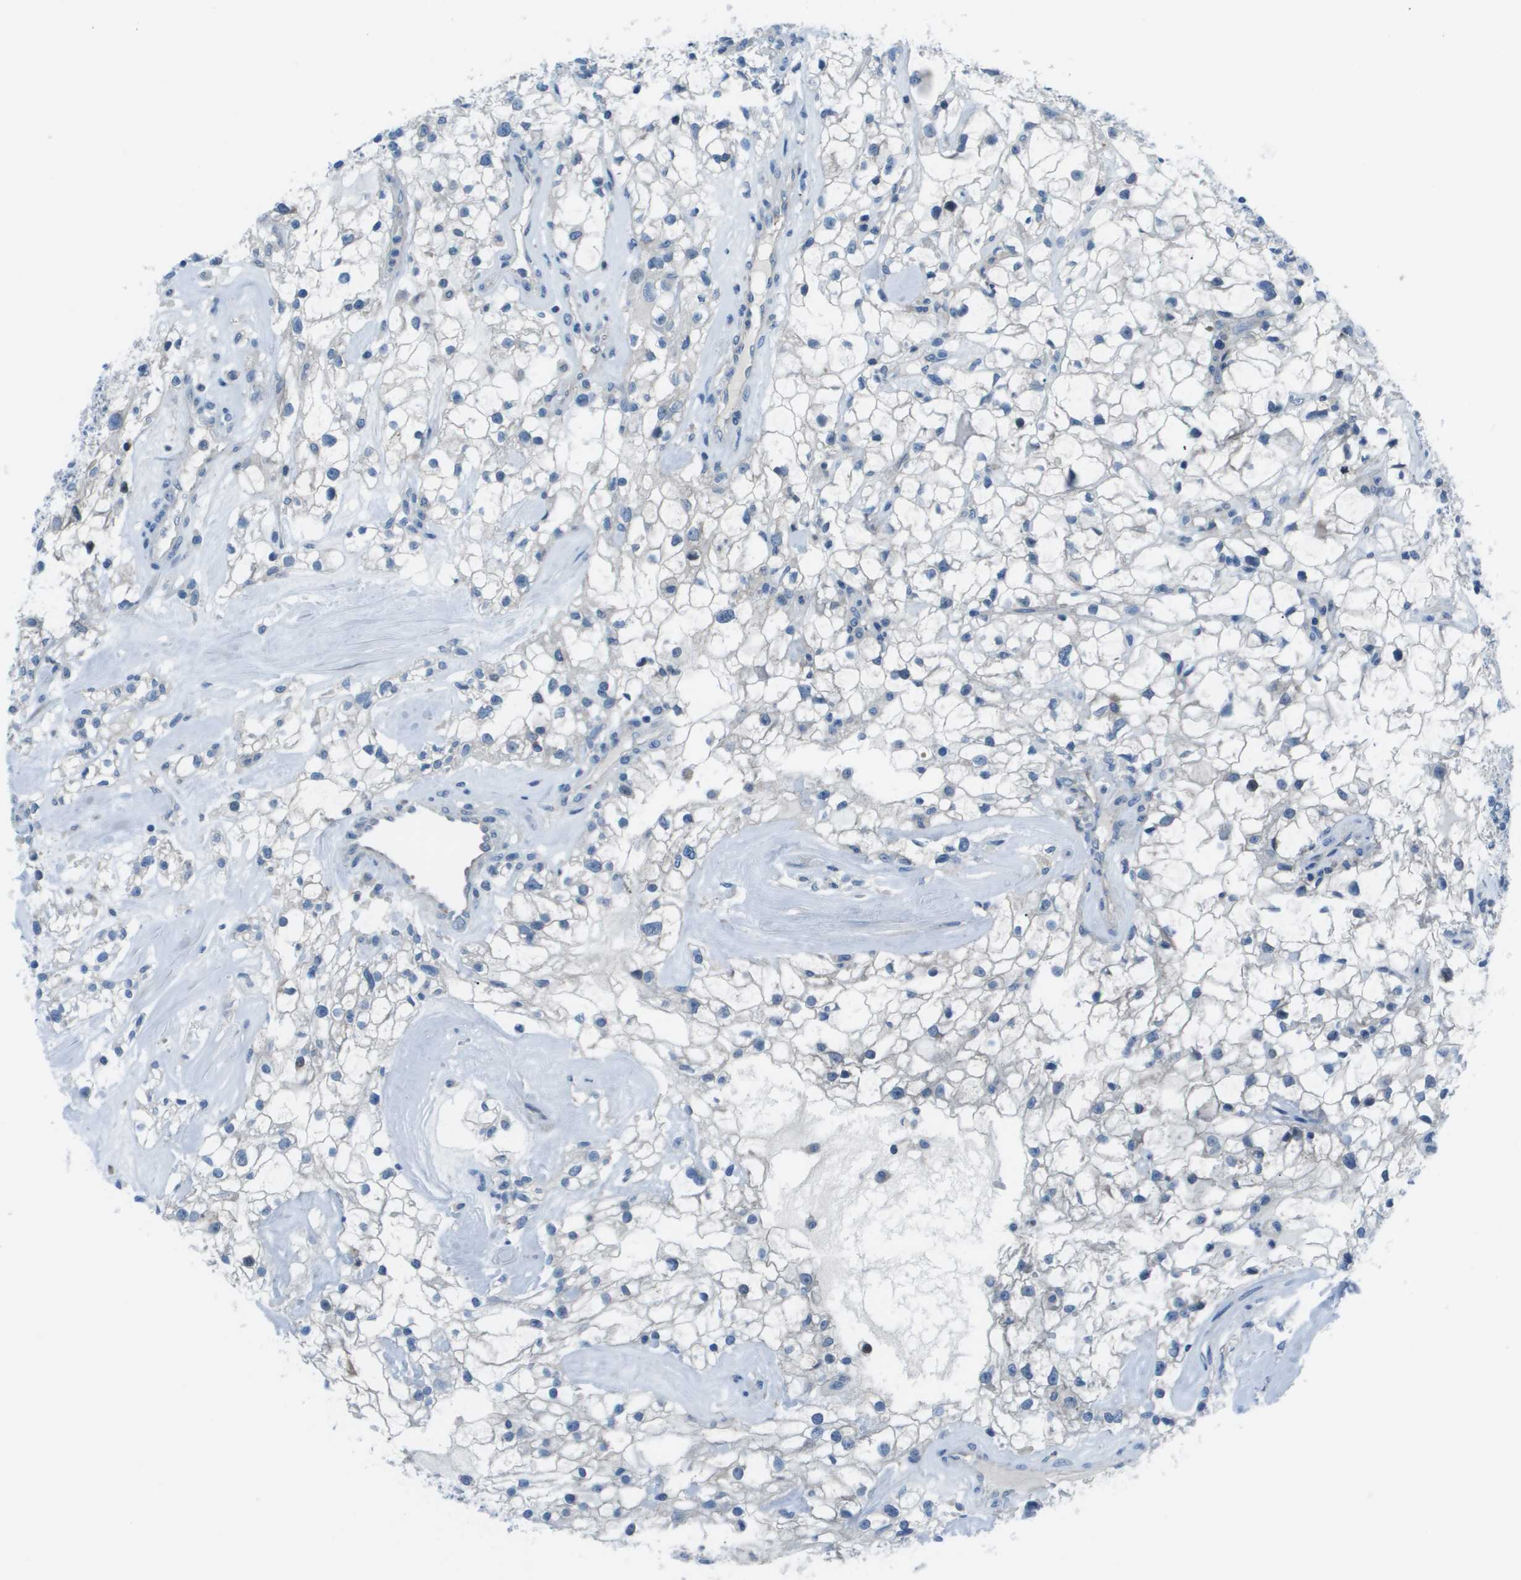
{"staining": {"intensity": "negative", "quantity": "none", "location": "none"}, "tissue": "renal cancer", "cell_type": "Tumor cells", "image_type": "cancer", "snomed": [{"axis": "morphology", "description": "Adenocarcinoma, NOS"}, {"axis": "topography", "description": "Kidney"}], "caption": "An image of human renal adenocarcinoma is negative for staining in tumor cells. Brightfield microscopy of immunohistochemistry stained with DAB (3,3'-diaminobenzidine) (brown) and hematoxylin (blue), captured at high magnification.", "gene": "STIP1", "patient": {"sex": "female", "age": 60}}